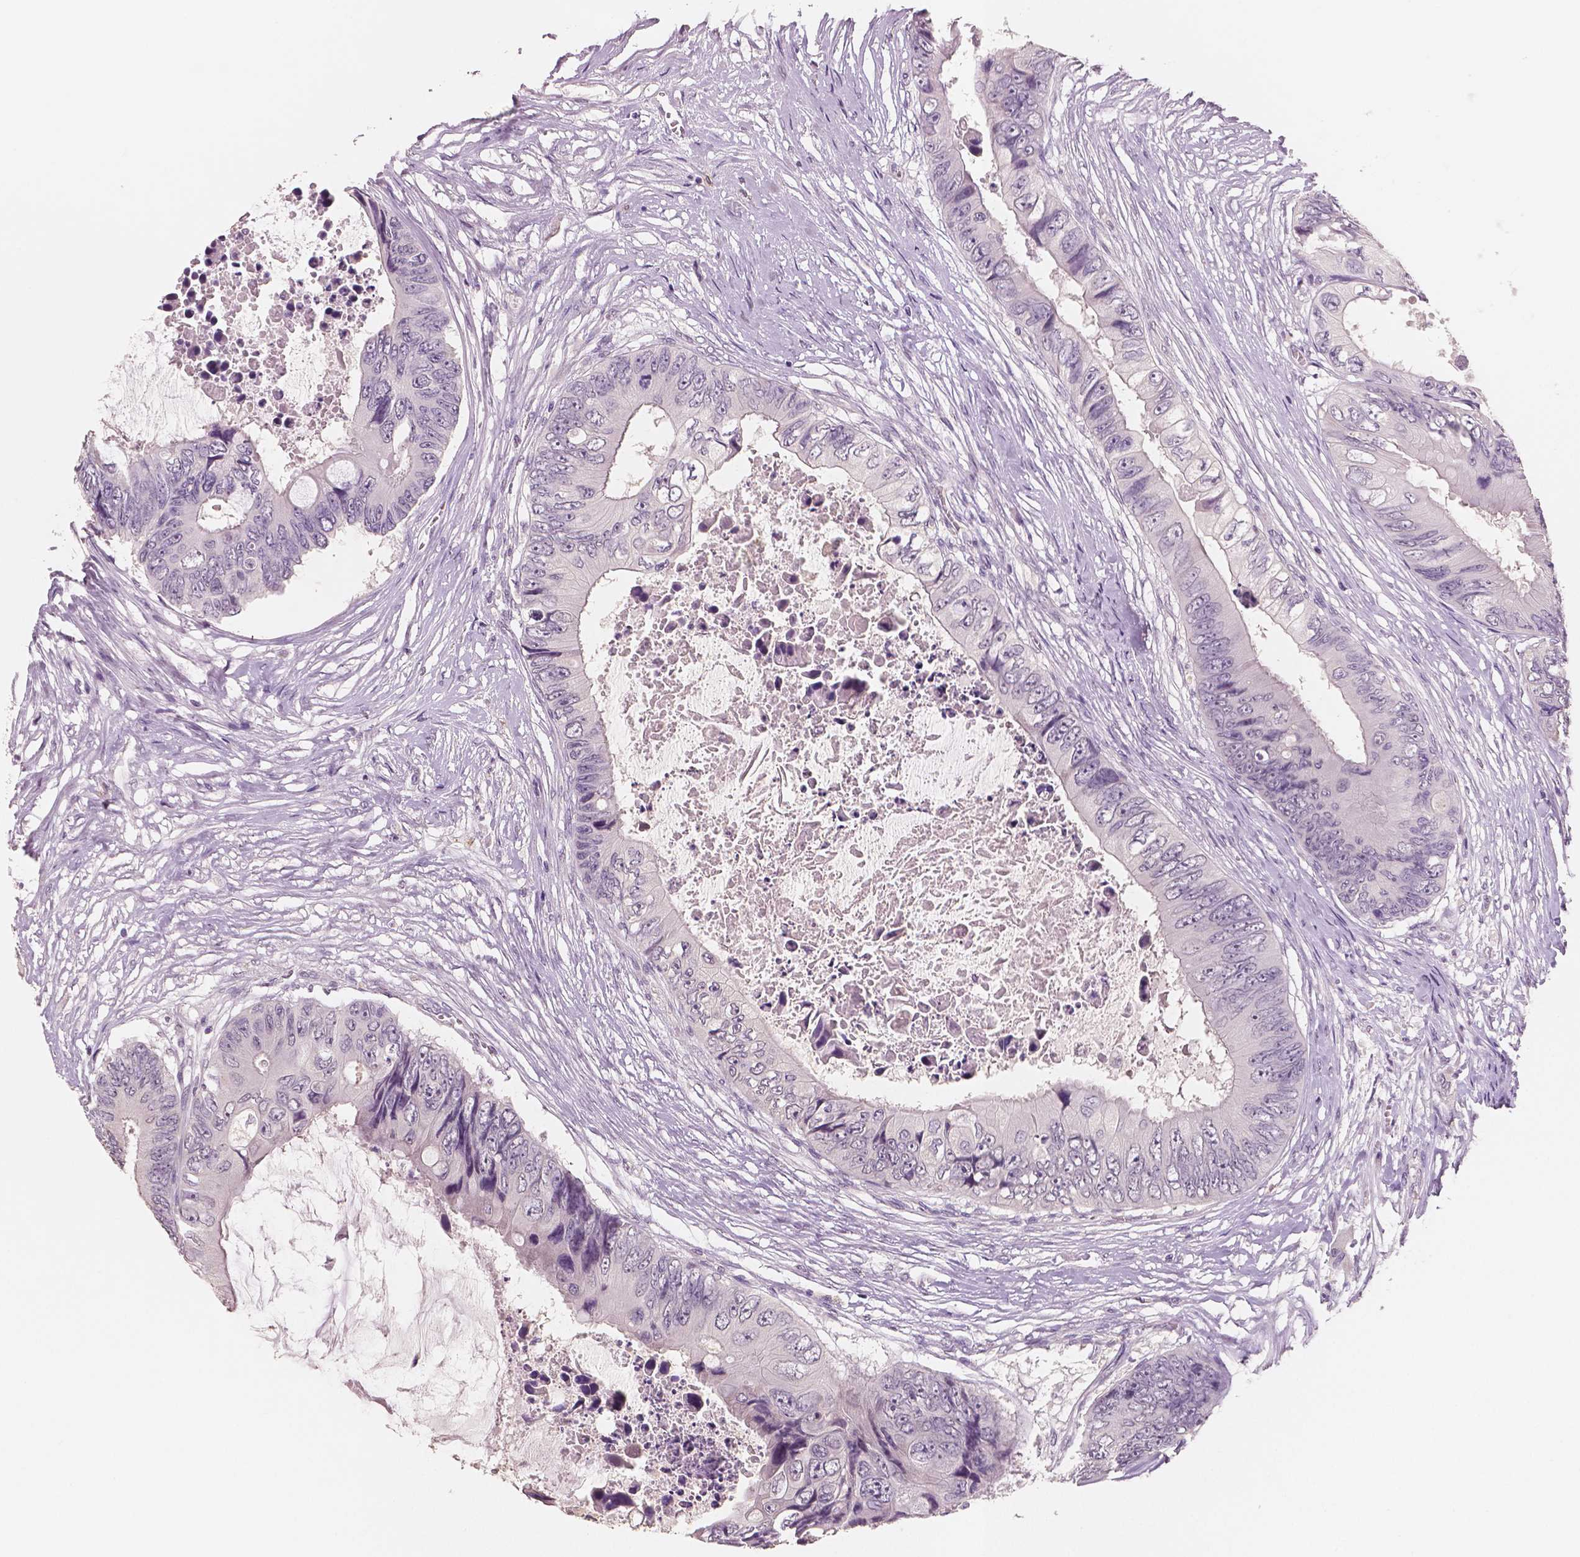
{"staining": {"intensity": "negative", "quantity": "none", "location": "none"}, "tissue": "colorectal cancer", "cell_type": "Tumor cells", "image_type": "cancer", "snomed": [{"axis": "morphology", "description": "Adenocarcinoma, NOS"}, {"axis": "topography", "description": "Rectum"}], "caption": "Immunohistochemical staining of adenocarcinoma (colorectal) displays no significant expression in tumor cells.", "gene": "KIT", "patient": {"sex": "male", "age": 63}}